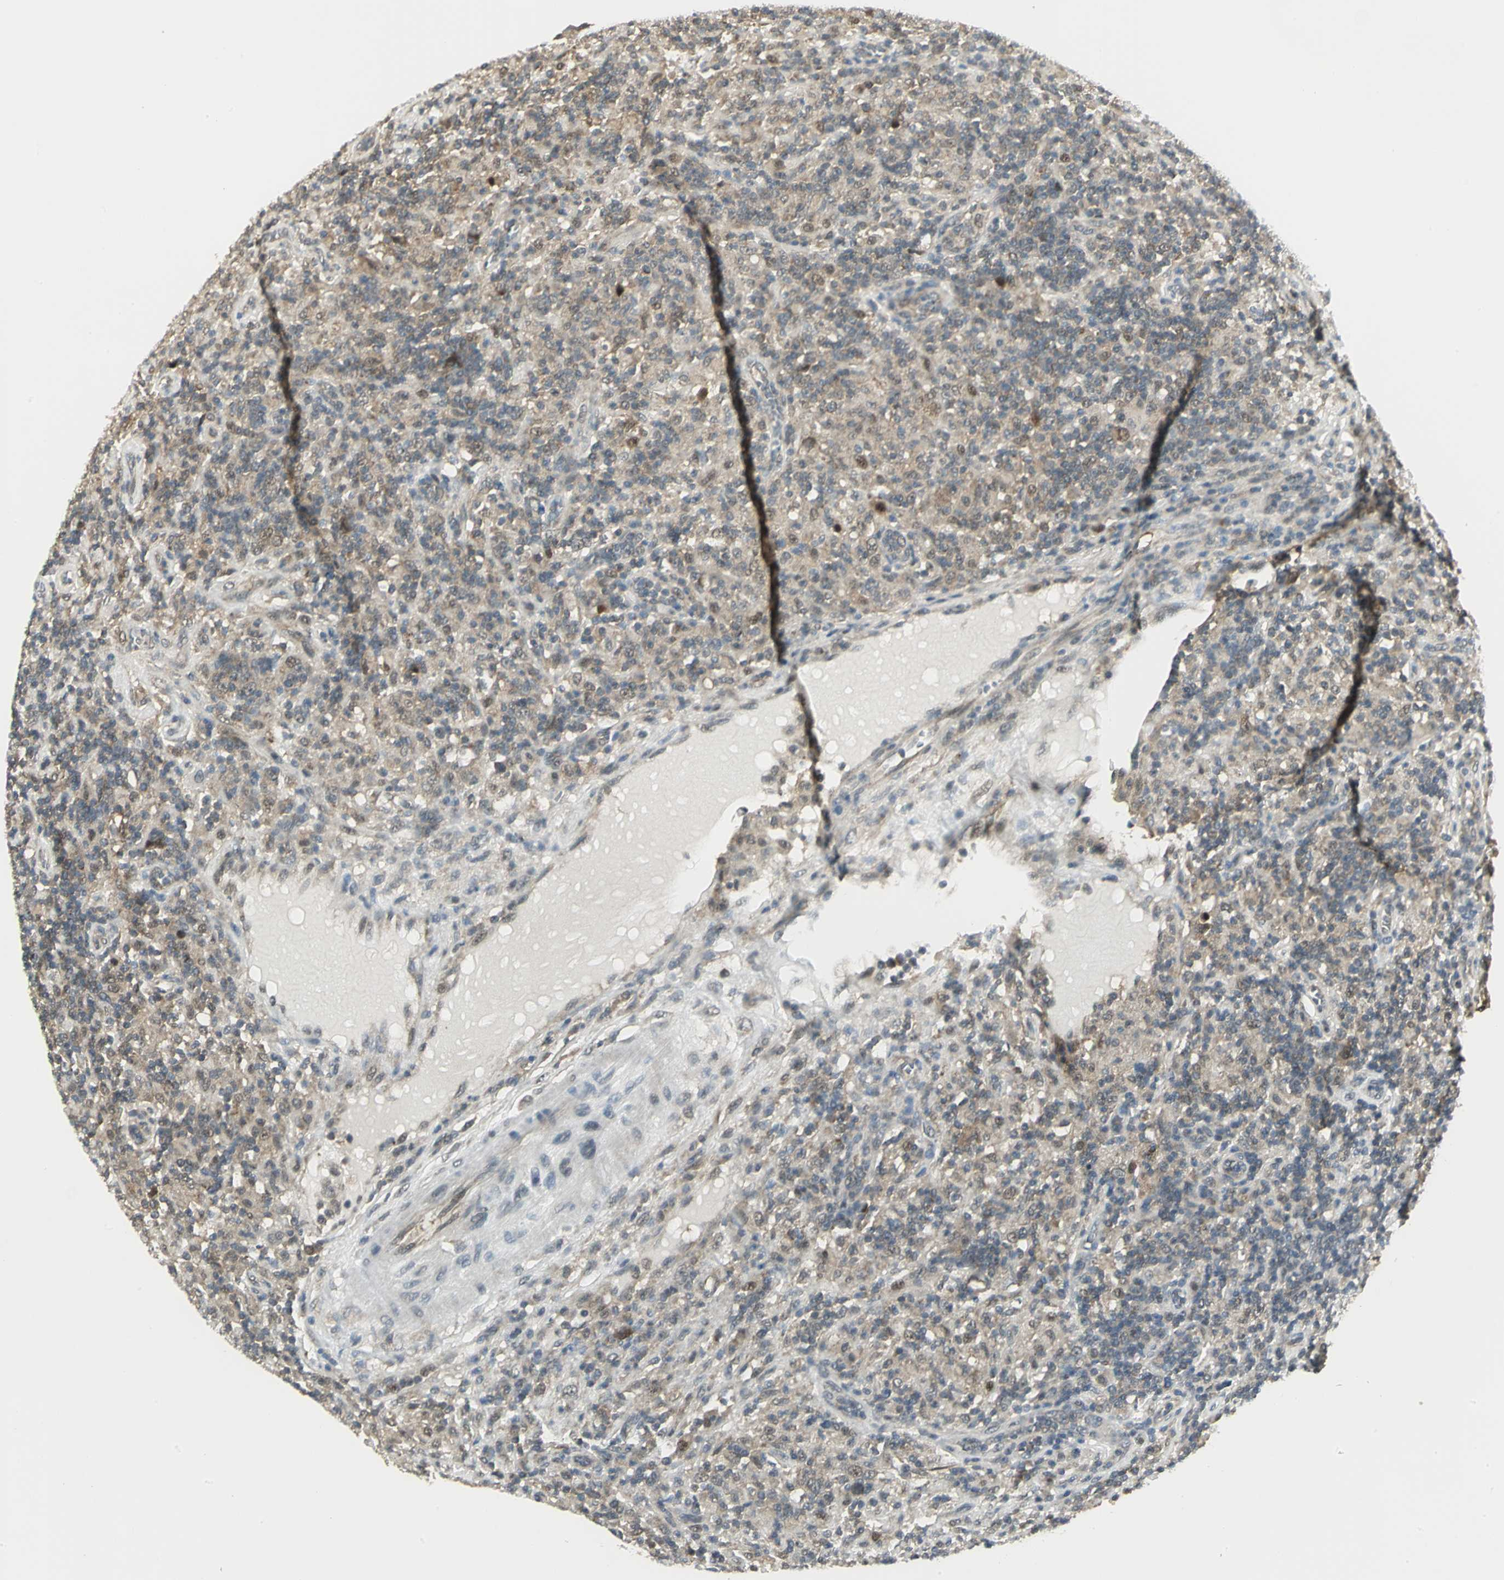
{"staining": {"intensity": "moderate", "quantity": "25%-75%", "location": "cytoplasmic/membranous,nuclear"}, "tissue": "lymphoma", "cell_type": "Tumor cells", "image_type": "cancer", "snomed": [{"axis": "morphology", "description": "Hodgkin's disease, NOS"}, {"axis": "topography", "description": "Lymph node"}], "caption": "Approximately 25%-75% of tumor cells in human Hodgkin's disease demonstrate moderate cytoplasmic/membranous and nuclear protein positivity as visualized by brown immunohistochemical staining.", "gene": "PSMC4", "patient": {"sex": "male", "age": 70}}